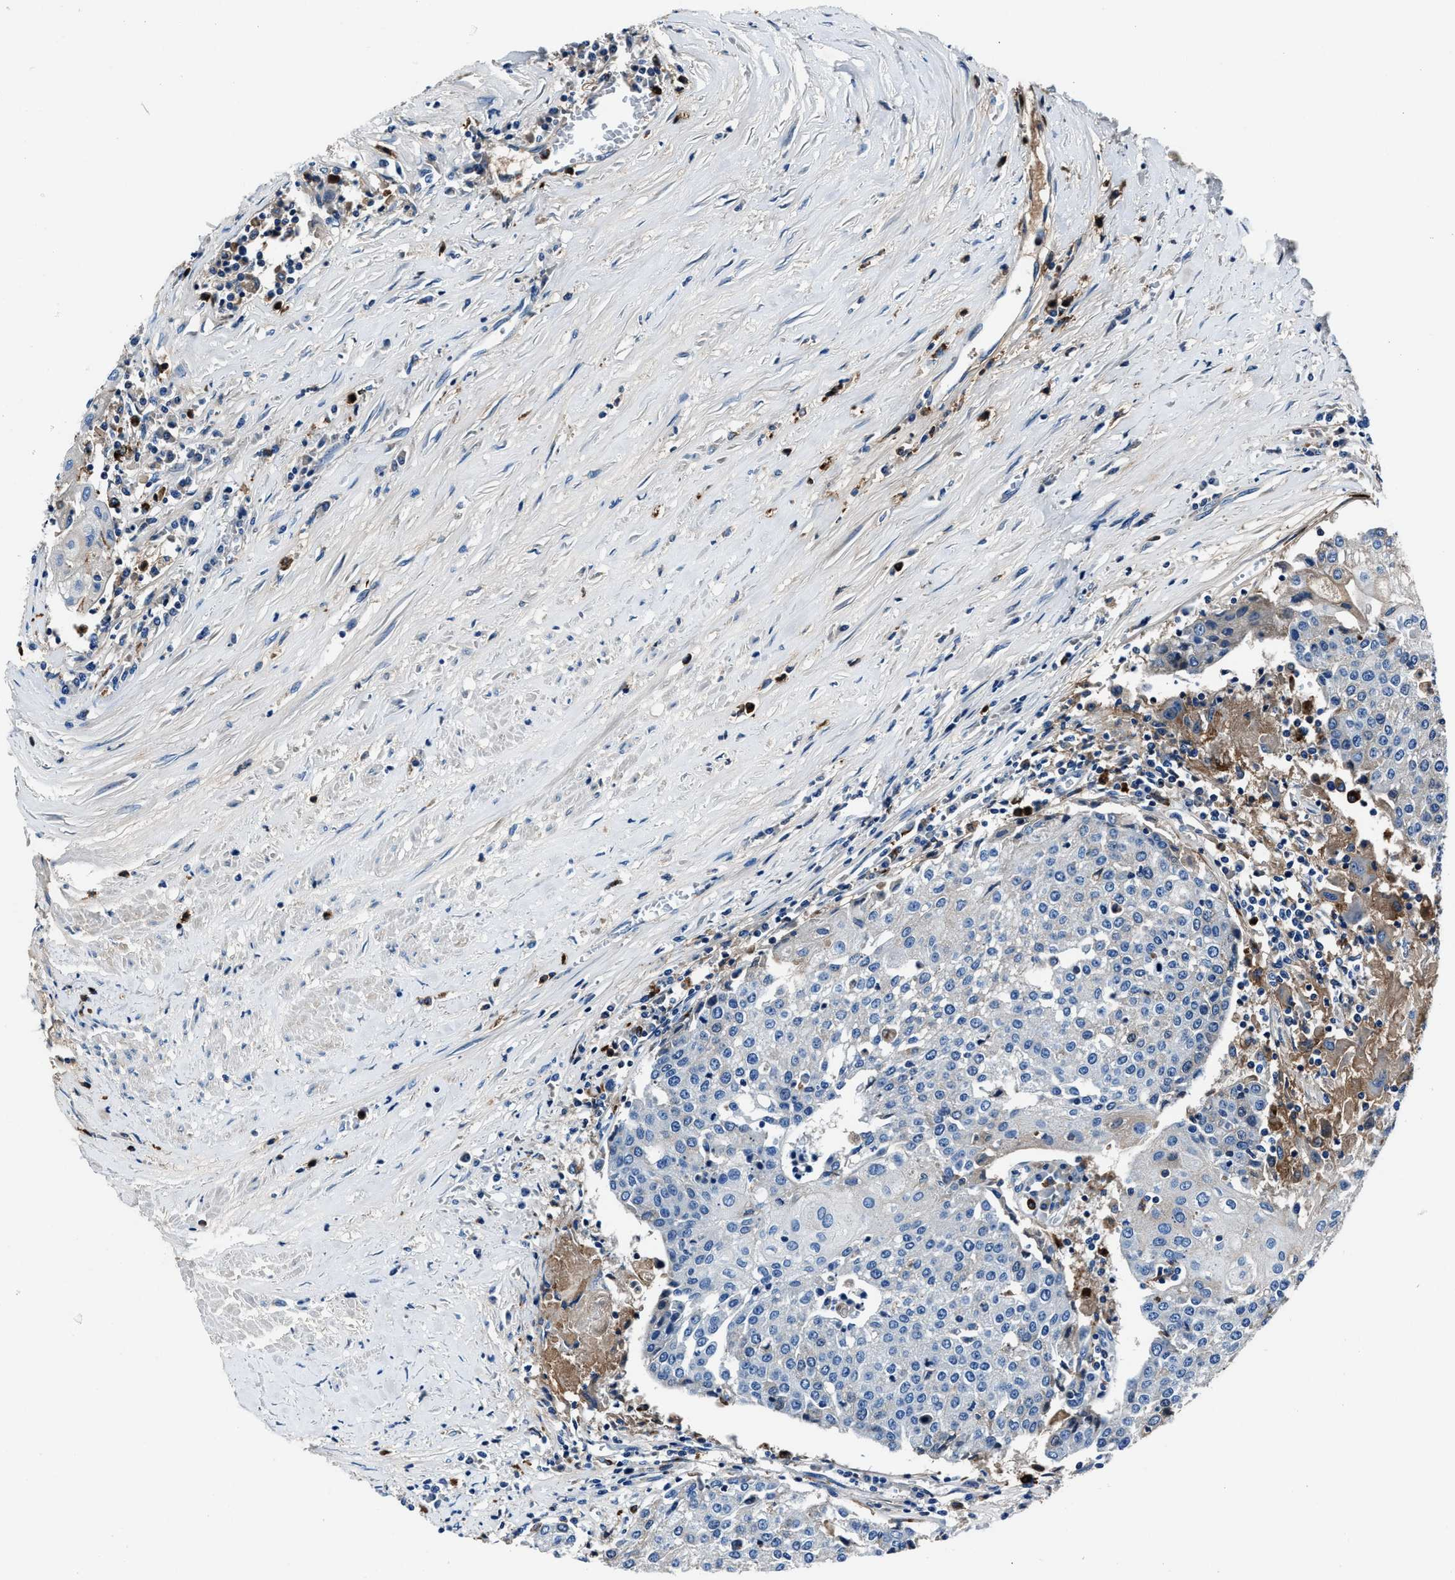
{"staining": {"intensity": "negative", "quantity": "none", "location": "none"}, "tissue": "urothelial cancer", "cell_type": "Tumor cells", "image_type": "cancer", "snomed": [{"axis": "morphology", "description": "Urothelial carcinoma, High grade"}, {"axis": "topography", "description": "Urinary bladder"}], "caption": "This histopathology image is of urothelial cancer stained with immunohistochemistry (IHC) to label a protein in brown with the nuclei are counter-stained blue. There is no staining in tumor cells.", "gene": "FGL2", "patient": {"sex": "female", "age": 85}}